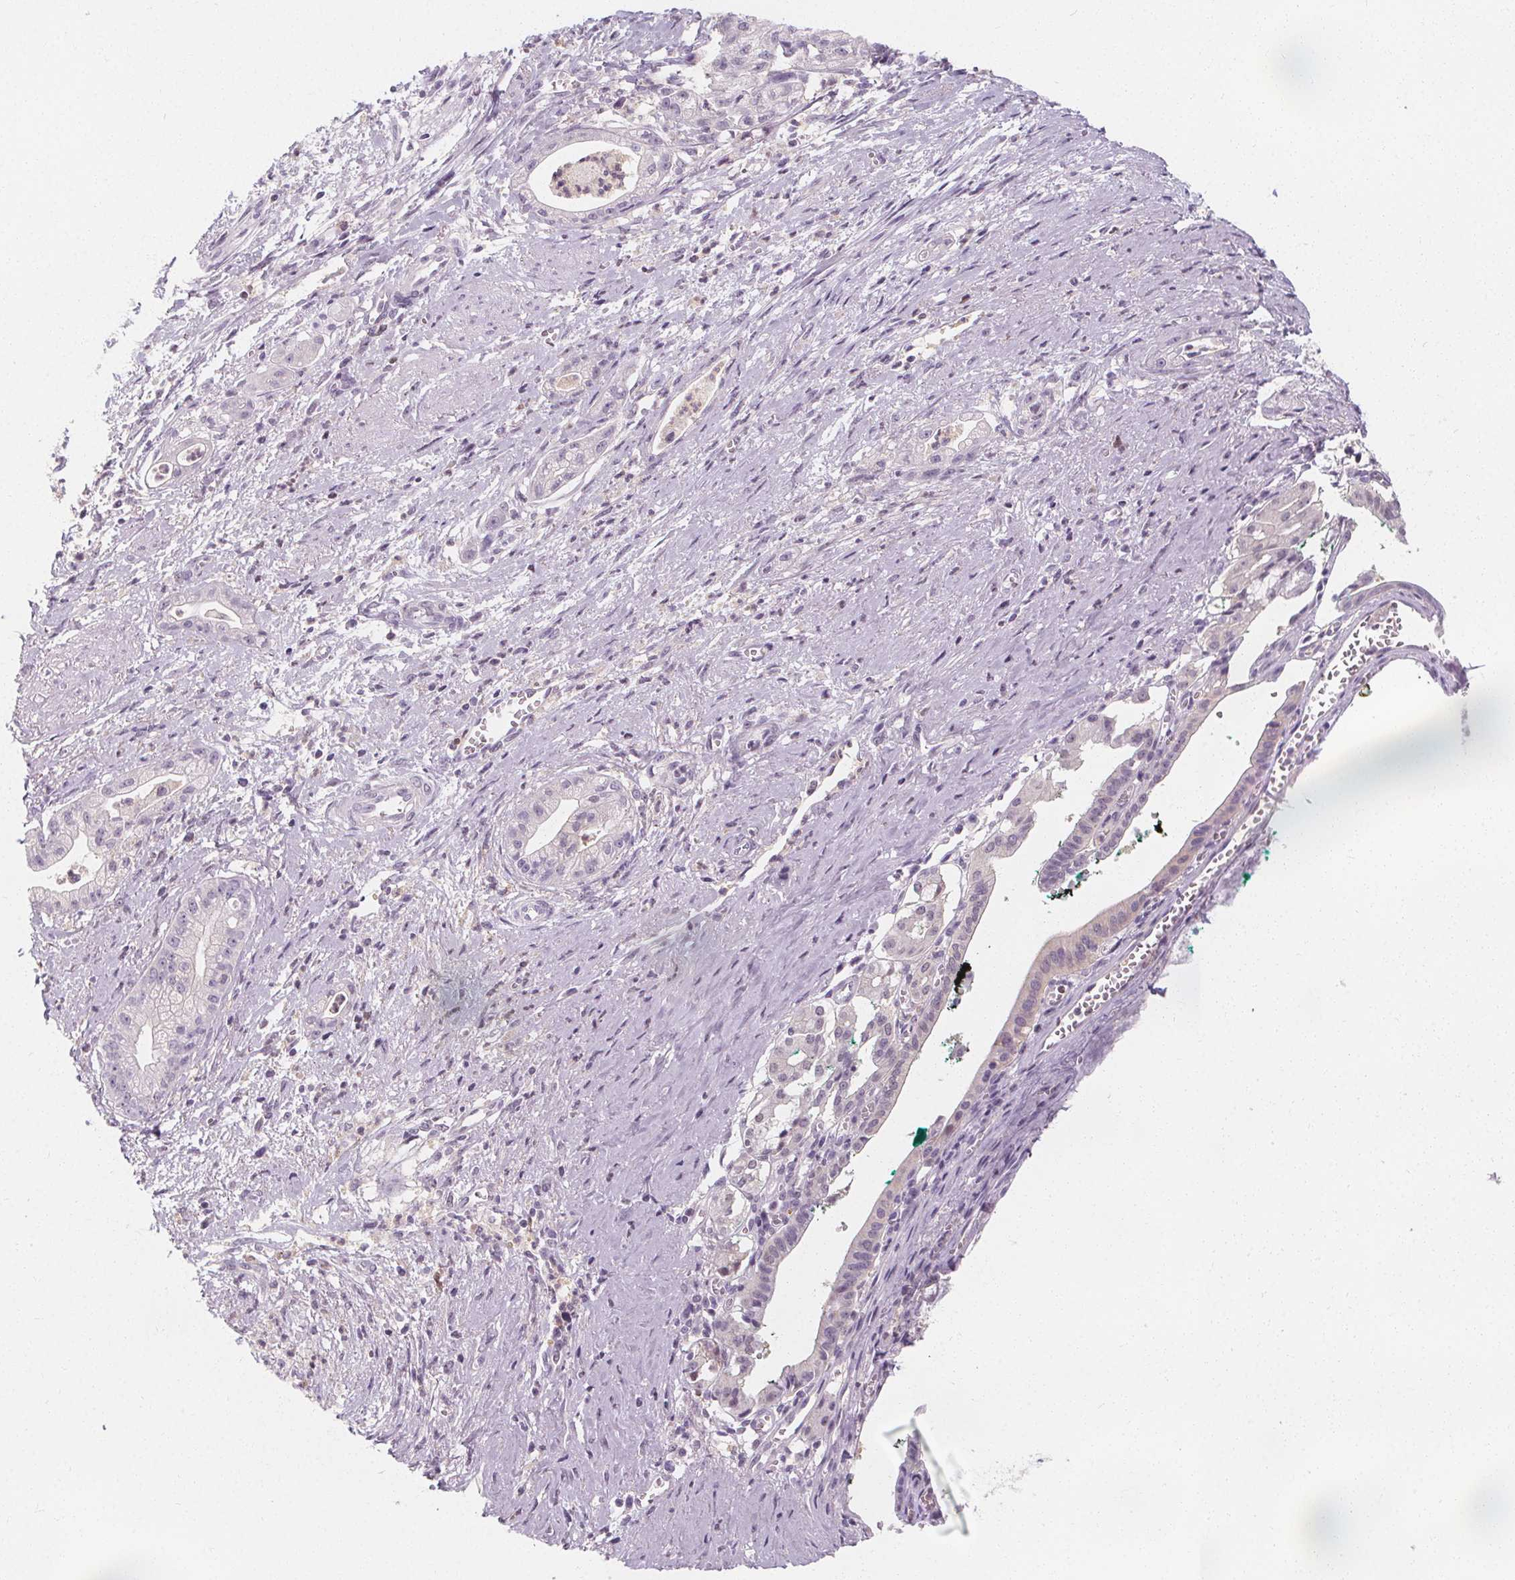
{"staining": {"intensity": "negative", "quantity": "none", "location": "none"}, "tissue": "pancreatic cancer", "cell_type": "Tumor cells", "image_type": "cancer", "snomed": [{"axis": "morphology", "description": "Normal tissue, NOS"}, {"axis": "morphology", "description": "Adenocarcinoma, NOS"}, {"axis": "topography", "description": "Lymph node"}, {"axis": "topography", "description": "Pancreas"}], "caption": "Immunohistochemistry of human pancreatic cancer (adenocarcinoma) displays no positivity in tumor cells.", "gene": "UGP2", "patient": {"sex": "female", "age": 58}}